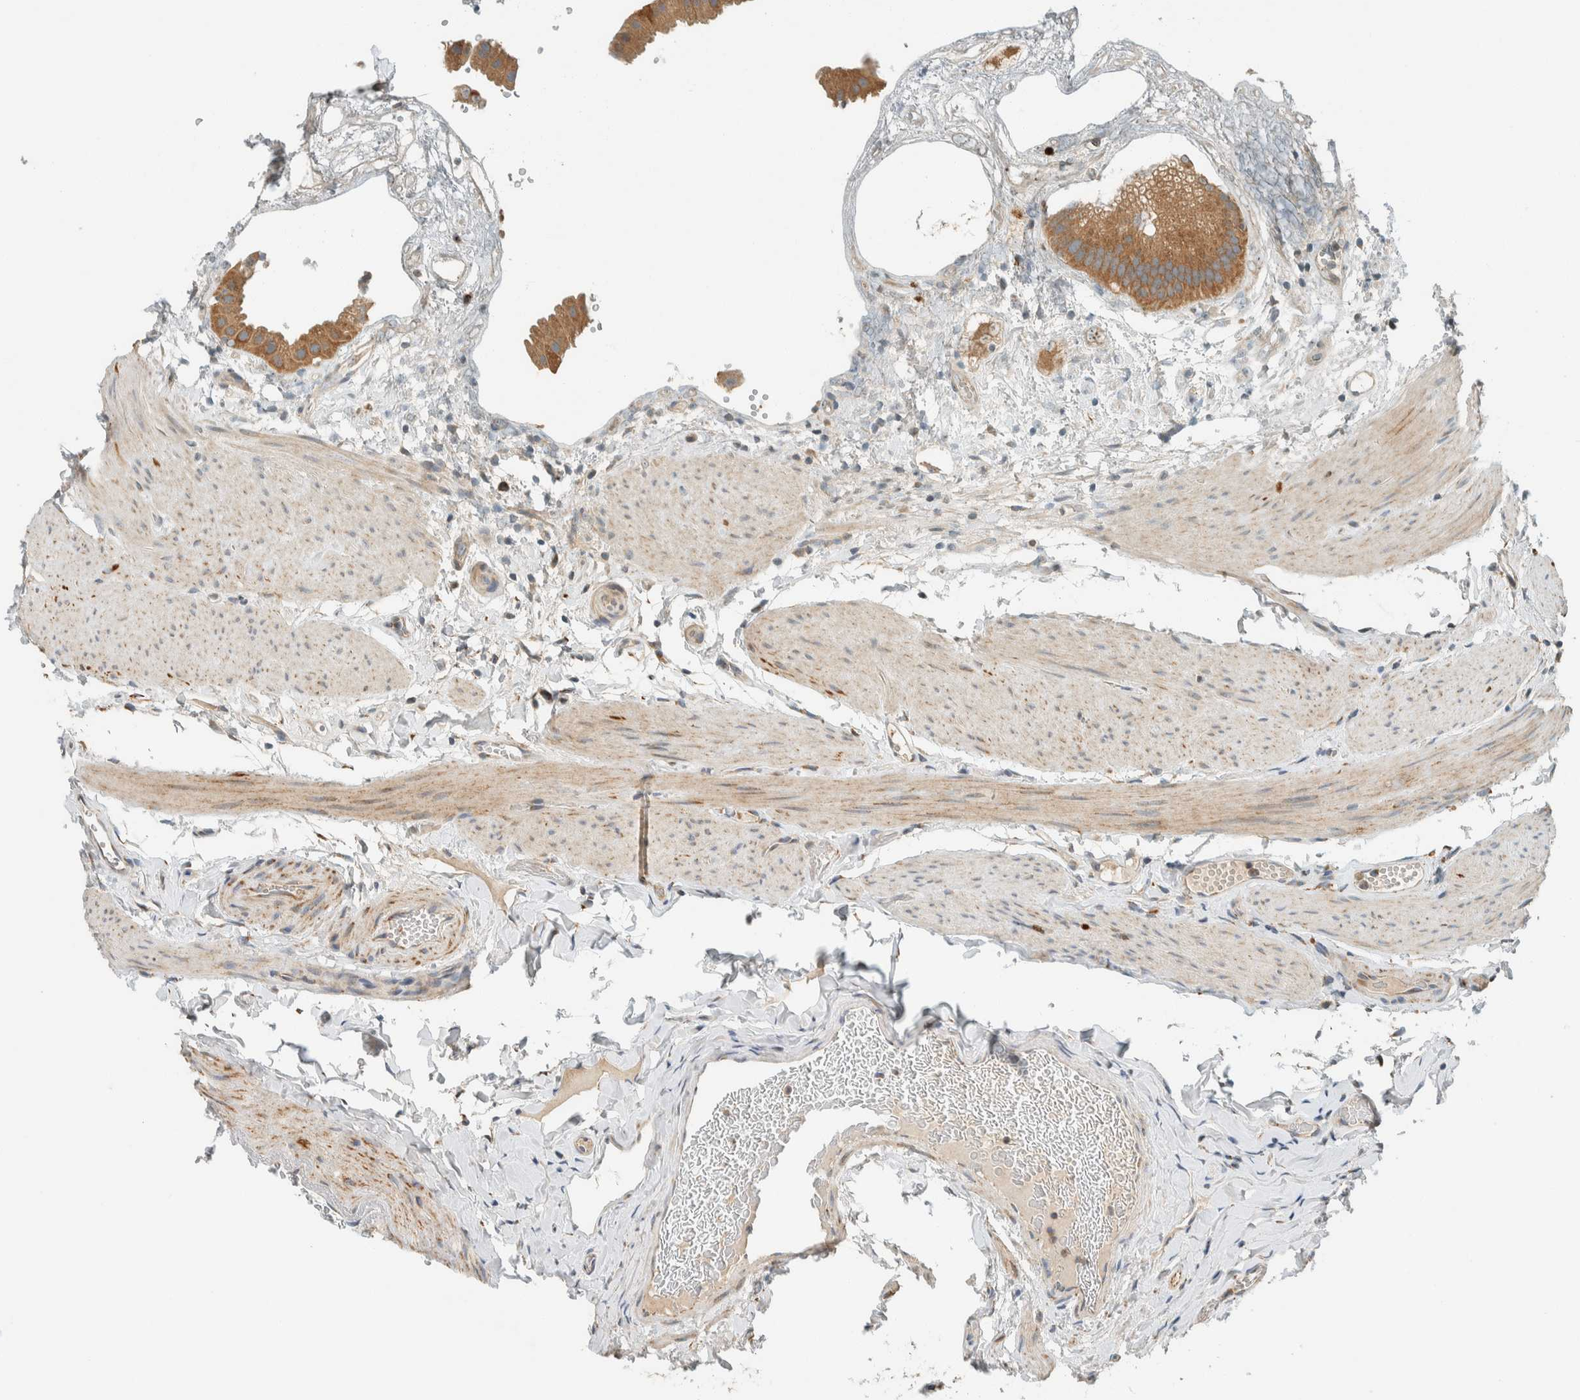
{"staining": {"intensity": "strong", "quantity": ">75%", "location": "cytoplasmic/membranous"}, "tissue": "gallbladder", "cell_type": "Glandular cells", "image_type": "normal", "snomed": [{"axis": "morphology", "description": "Normal tissue, NOS"}, {"axis": "topography", "description": "Gallbladder"}], "caption": "Strong cytoplasmic/membranous protein positivity is present in about >75% of glandular cells in gallbladder. (brown staining indicates protein expression, while blue staining denotes nuclei).", "gene": "SPAG5", "patient": {"sex": "female", "age": 64}}